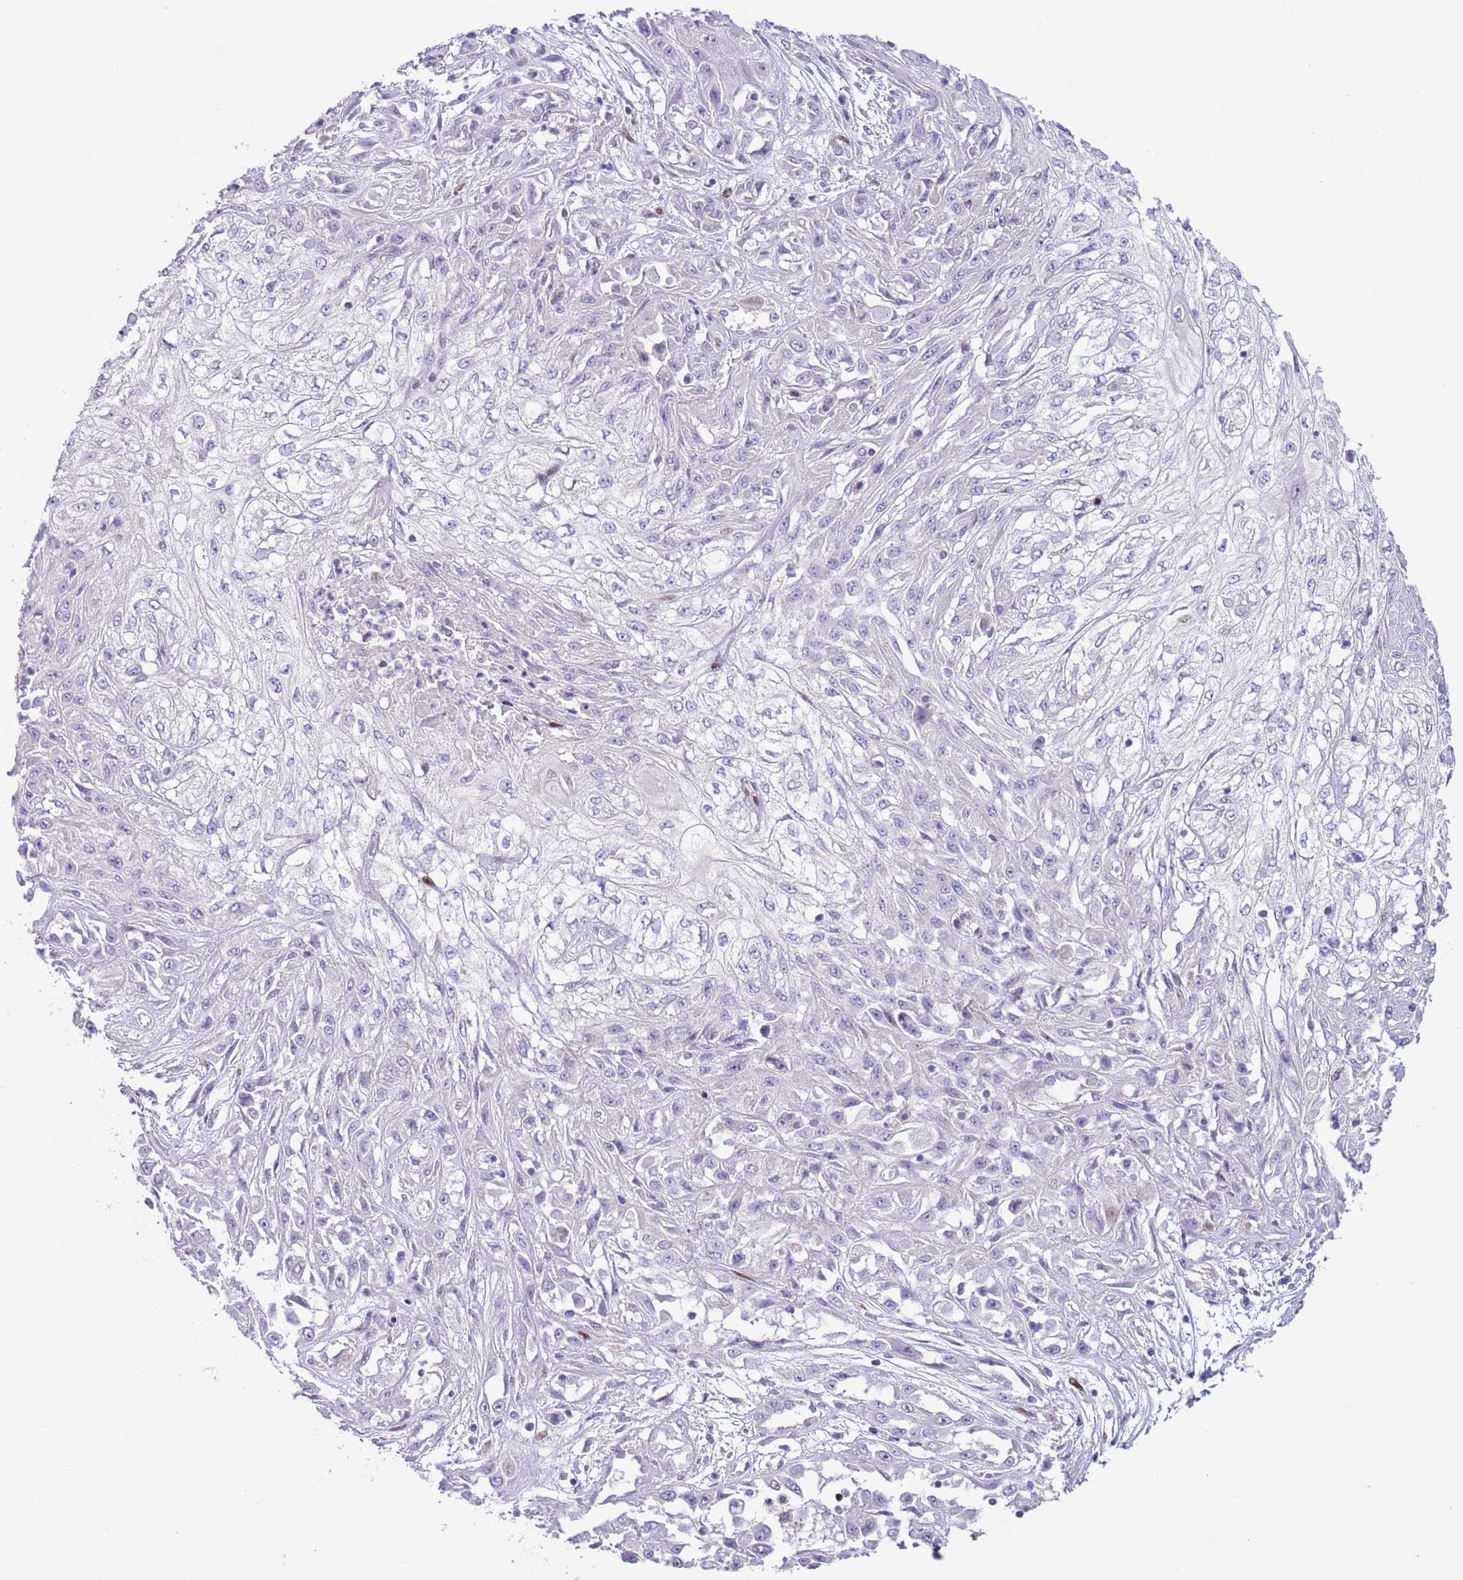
{"staining": {"intensity": "negative", "quantity": "none", "location": "none"}, "tissue": "skin cancer", "cell_type": "Tumor cells", "image_type": "cancer", "snomed": [{"axis": "morphology", "description": "Squamous cell carcinoma, NOS"}, {"axis": "morphology", "description": "Squamous cell carcinoma, metastatic, NOS"}, {"axis": "topography", "description": "Skin"}, {"axis": "topography", "description": "Lymph node"}], "caption": "DAB (3,3'-diaminobenzidine) immunohistochemical staining of skin cancer exhibits no significant expression in tumor cells.", "gene": "ANO8", "patient": {"sex": "male", "age": 75}}